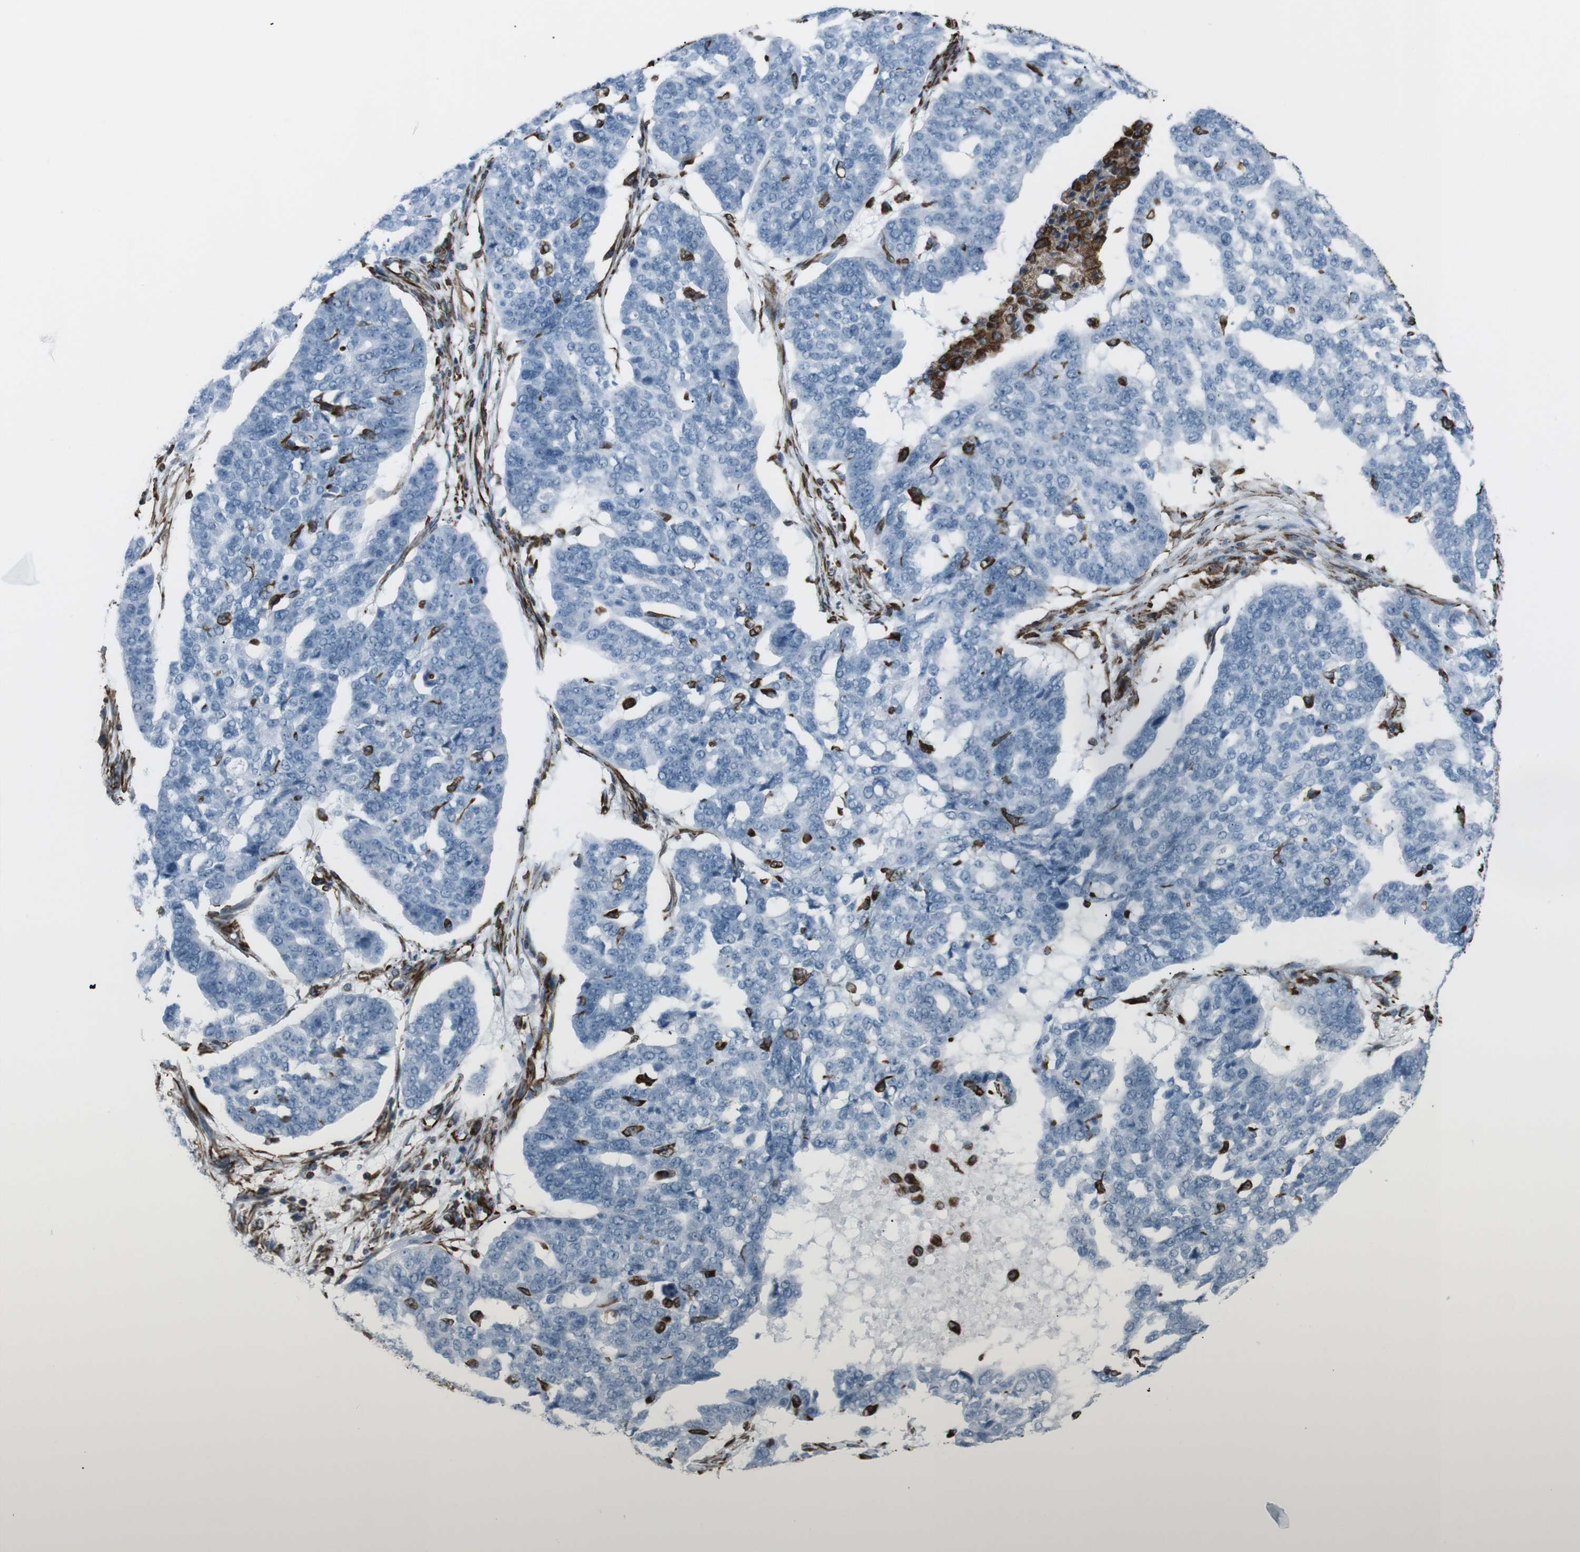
{"staining": {"intensity": "negative", "quantity": "none", "location": "none"}, "tissue": "ovarian cancer", "cell_type": "Tumor cells", "image_type": "cancer", "snomed": [{"axis": "morphology", "description": "Cystadenocarcinoma, serous, NOS"}, {"axis": "topography", "description": "Ovary"}], "caption": "Micrograph shows no significant protein positivity in tumor cells of ovarian serous cystadenocarcinoma.", "gene": "ZDHHC6", "patient": {"sex": "female", "age": 59}}